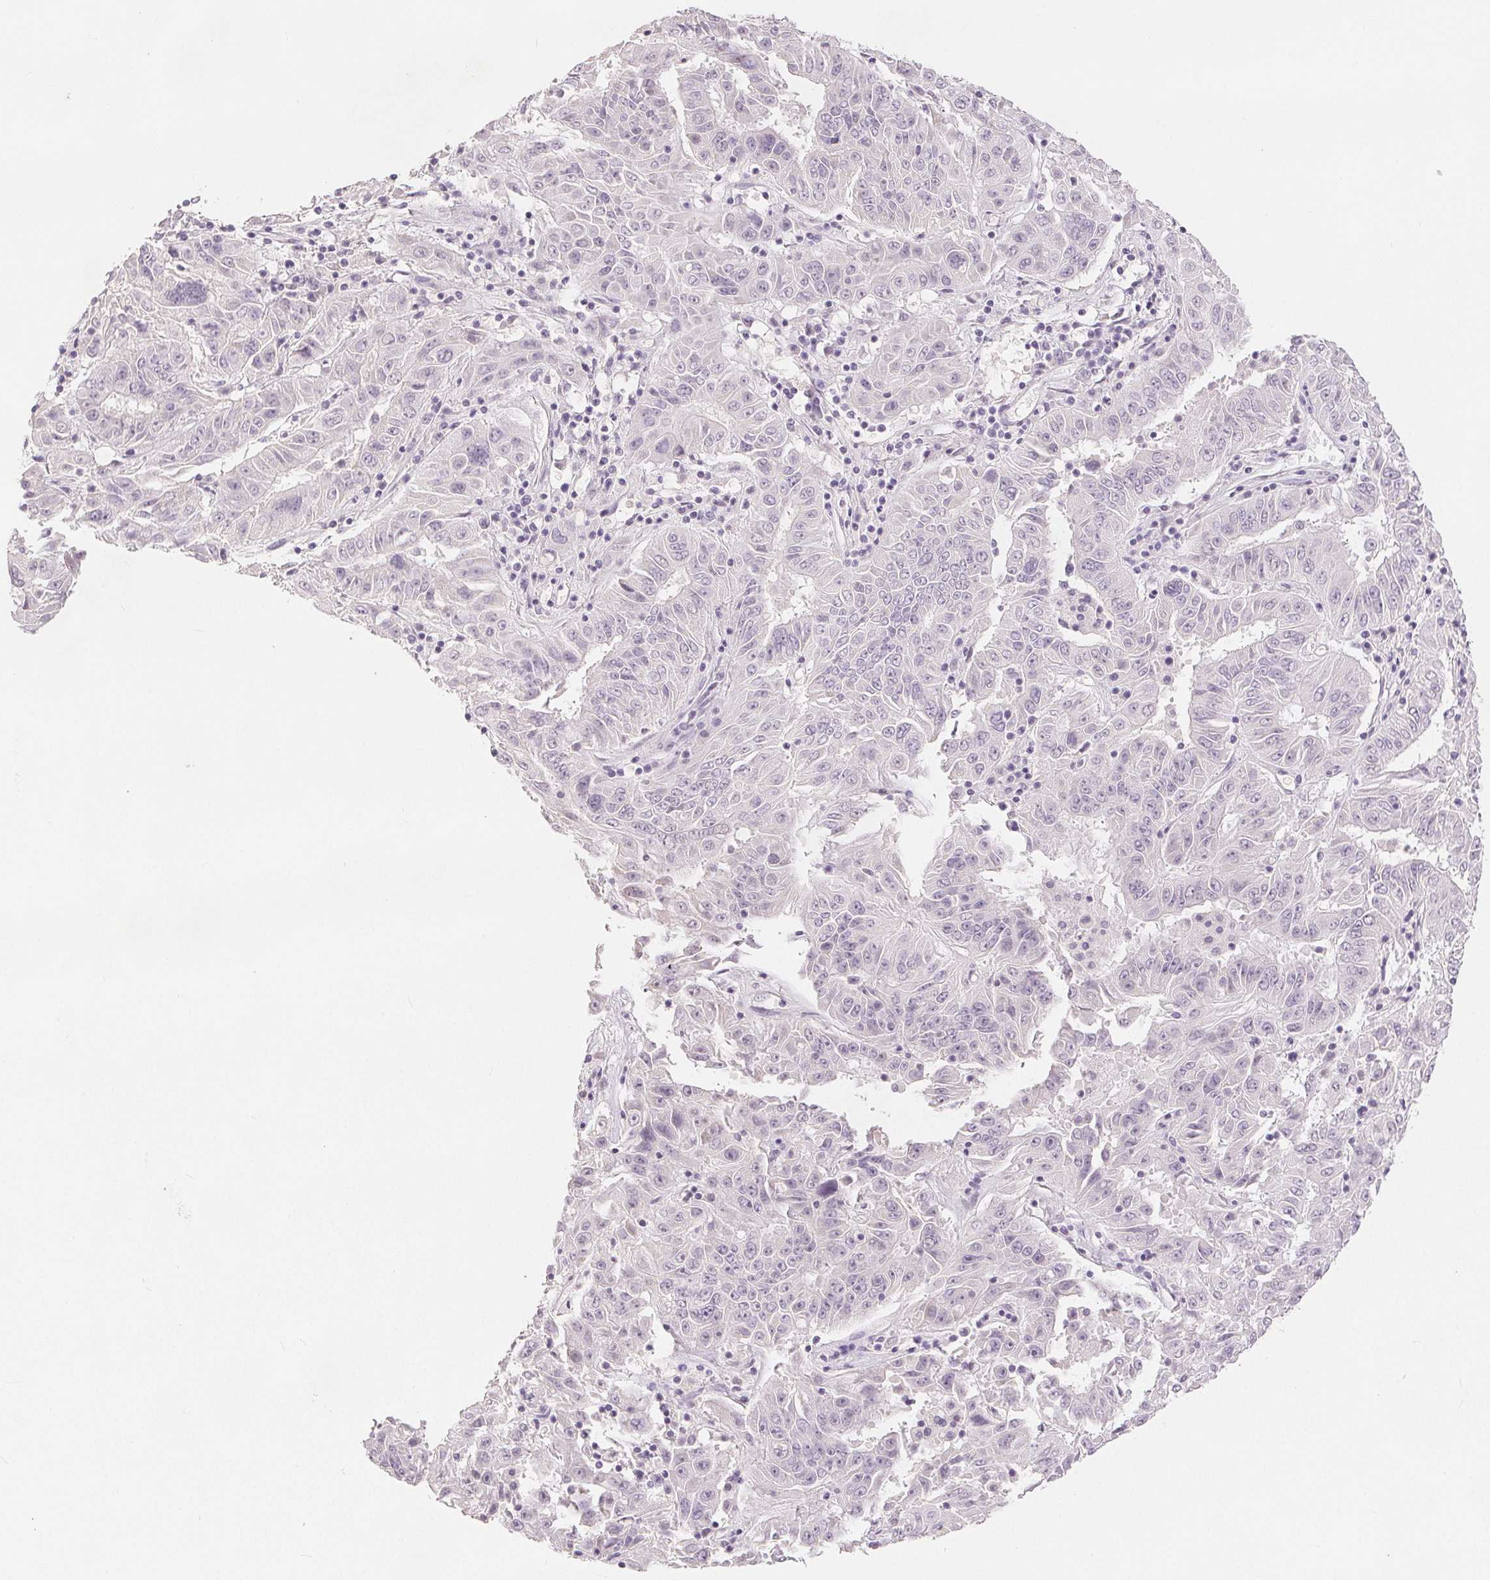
{"staining": {"intensity": "negative", "quantity": "none", "location": "none"}, "tissue": "pancreatic cancer", "cell_type": "Tumor cells", "image_type": "cancer", "snomed": [{"axis": "morphology", "description": "Adenocarcinoma, NOS"}, {"axis": "topography", "description": "Pancreas"}], "caption": "Tumor cells are negative for brown protein staining in adenocarcinoma (pancreatic). (DAB (3,3'-diaminobenzidine) immunohistochemistry with hematoxylin counter stain).", "gene": "SLC27A5", "patient": {"sex": "male", "age": 63}}